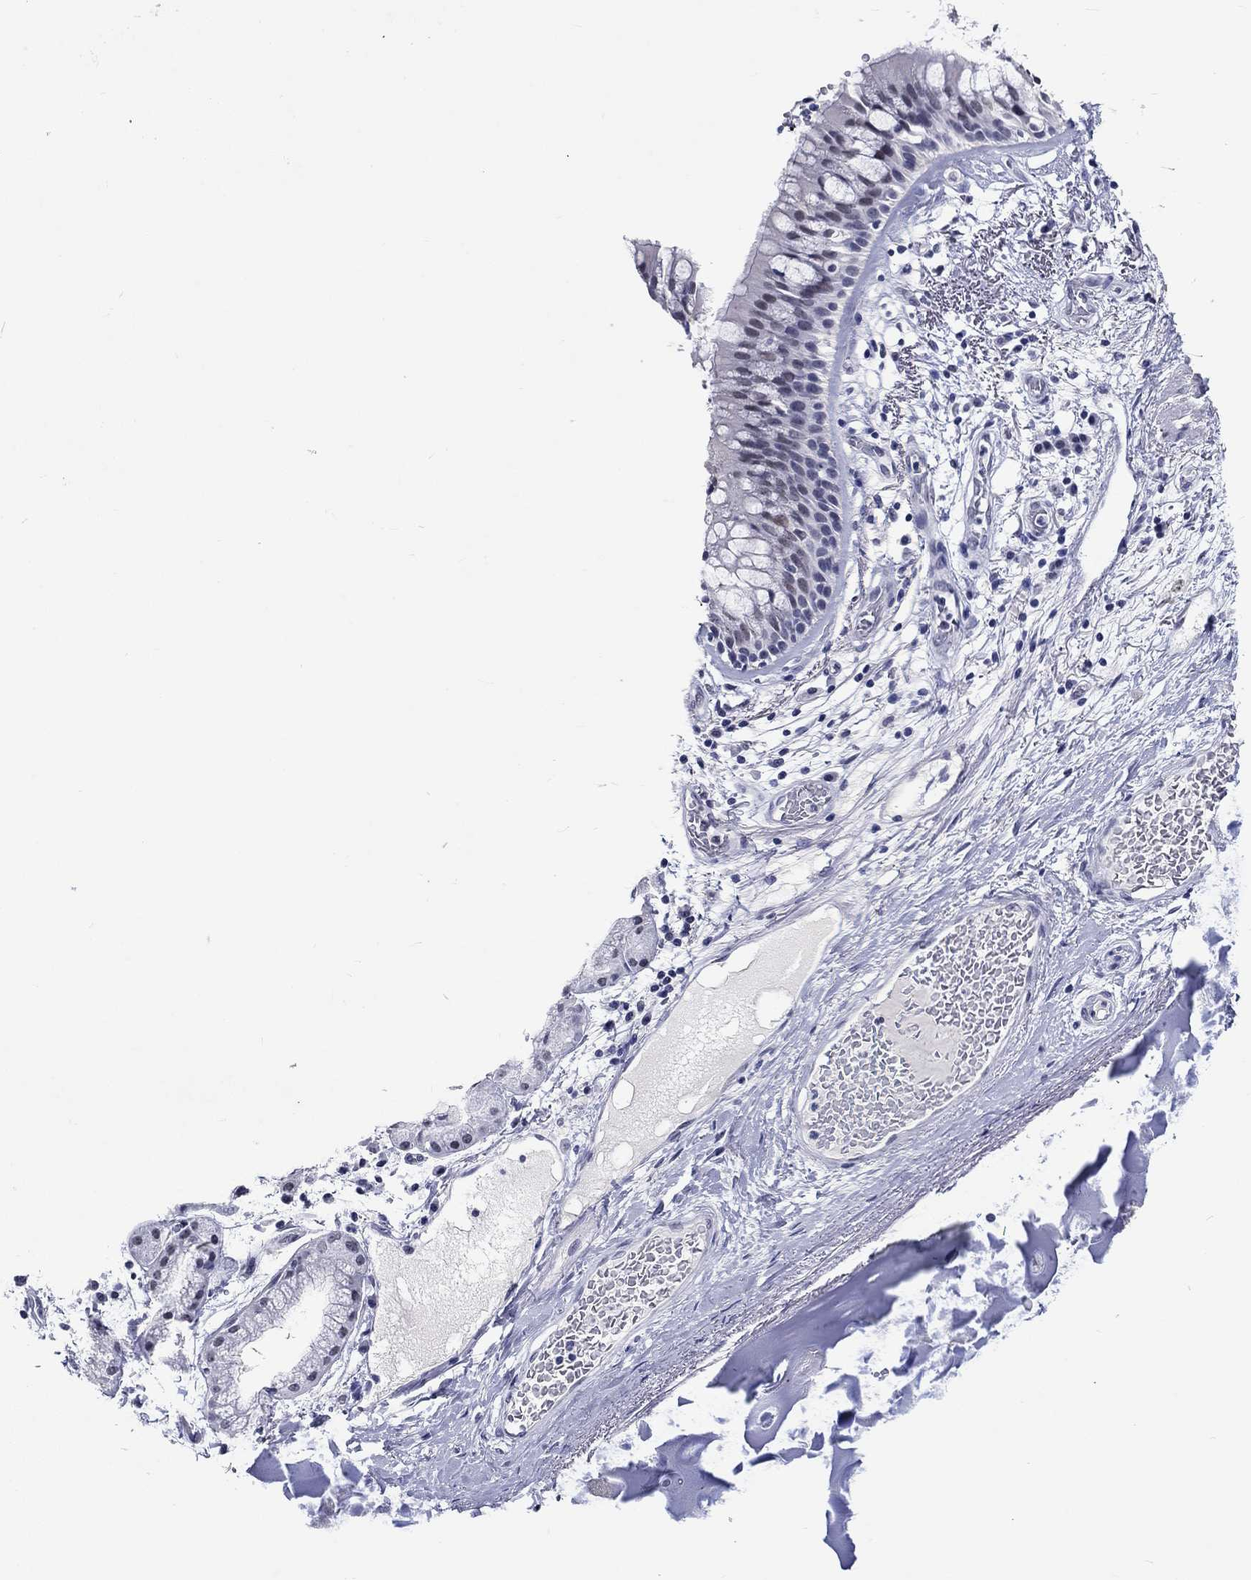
{"staining": {"intensity": "moderate", "quantity": "<25%", "location": "nuclear"}, "tissue": "bronchus", "cell_type": "Respiratory epithelial cells", "image_type": "normal", "snomed": [{"axis": "morphology", "description": "Normal tissue, NOS"}, {"axis": "topography", "description": "Bronchus"}, {"axis": "topography", "description": "Lung"}], "caption": "High-power microscopy captured an immunohistochemistry (IHC) histopathology image of benign bronchus, revealing moderate nuclear staining in approximately <25% of respiratory epithelial cells. Immunohistochemistry stains the protein of interest in brown and the nuclei are stained blue.", "gene": "GRIN1", "patient": {"sex": "female", "age": 57}}